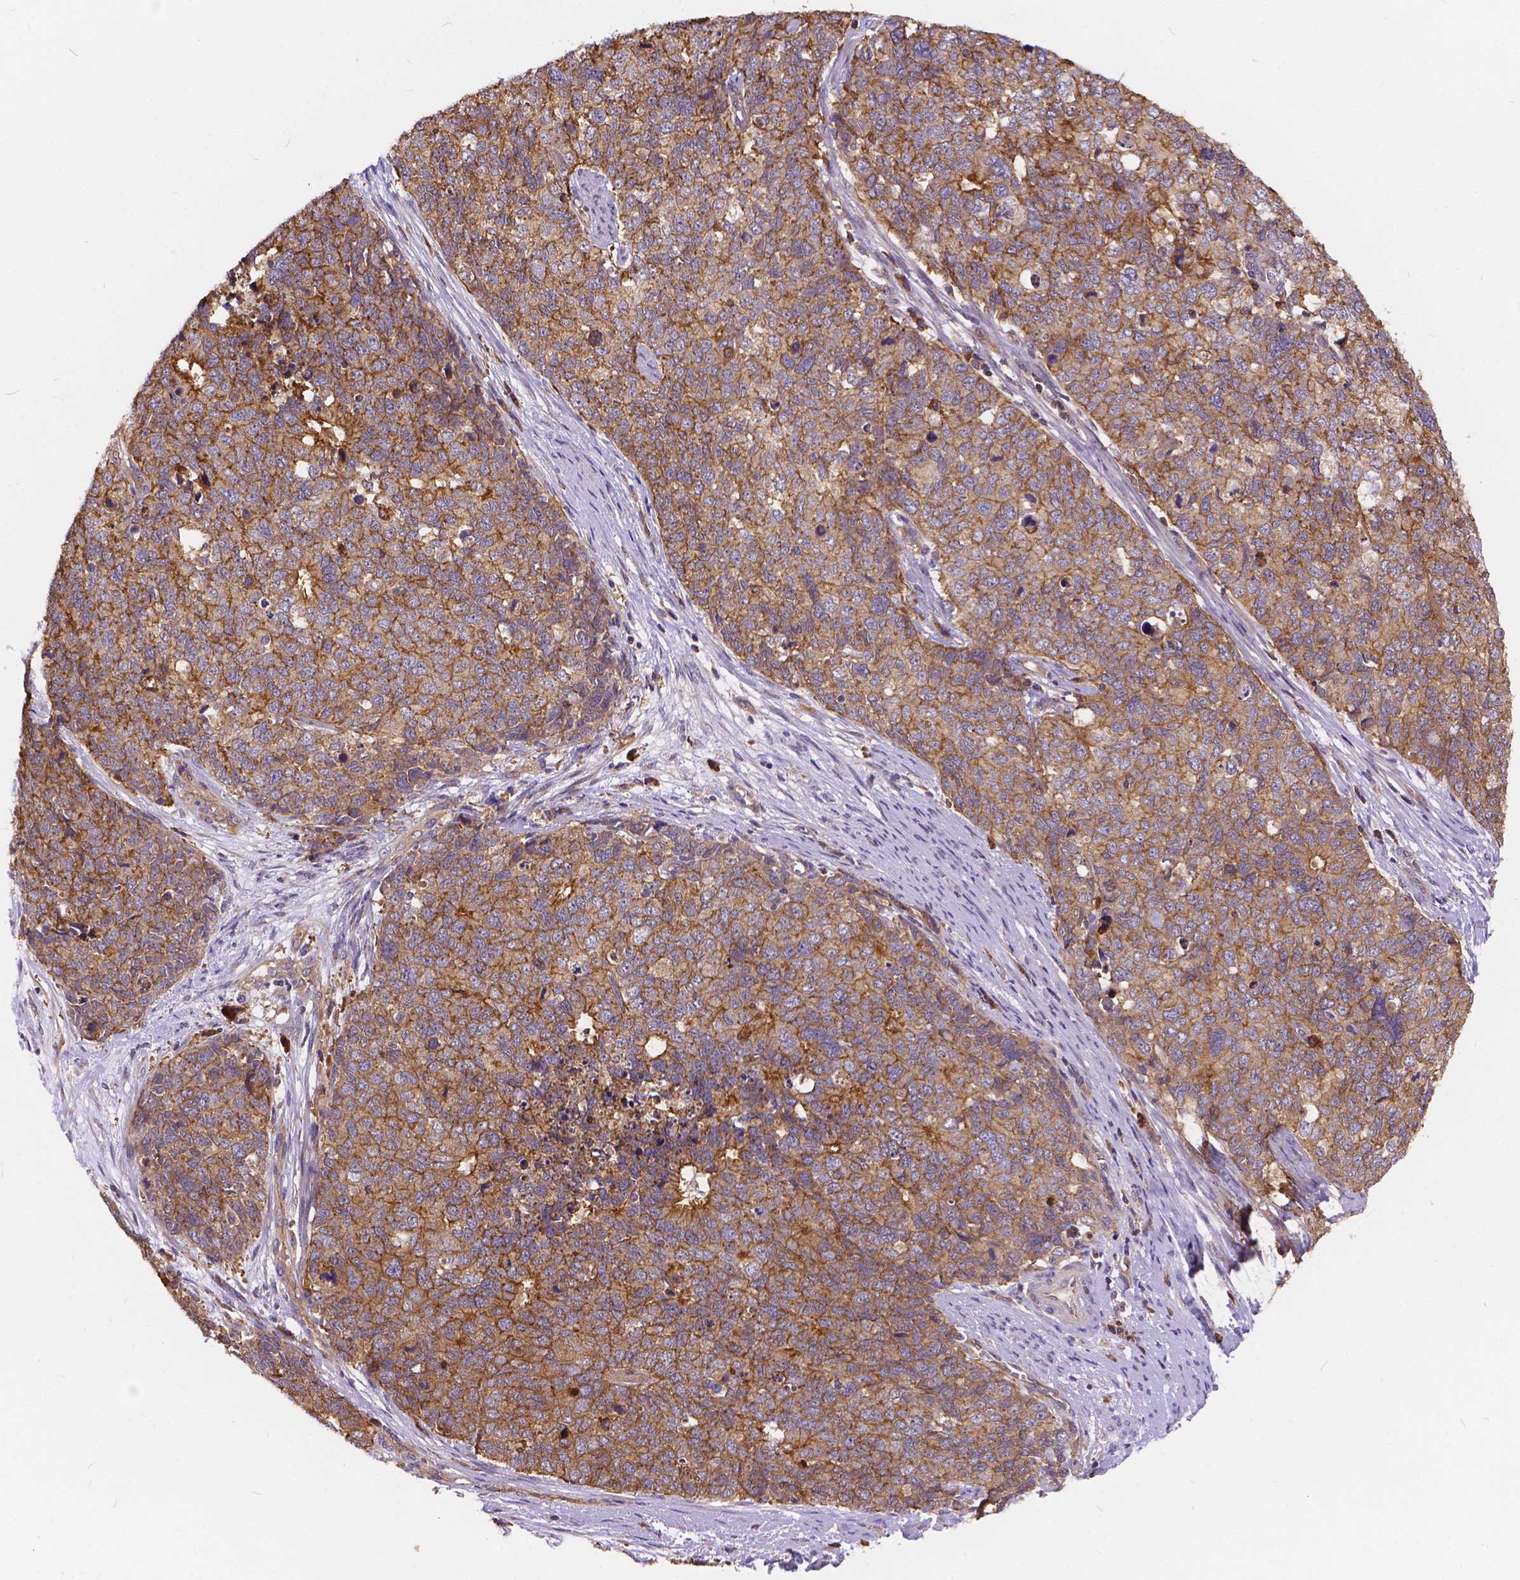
{"staining": {"intensity": "moderate", "quantity": "<25%", "location": "cytoplasmic/membranous"}, "tissue": "cervical cancer", "cell_type": "Tumor cells", "image_type": "cancer", "snomed": [{"axis": "morphology", "description": "Squamous cell carcinoma, NOS"}, {"axis": "topography", "description": "Cervix"}], "caption": "A micrograph of human cervical cancer stained for a protein shows moderate cytoplasmic/membranous brown staining in tumor cells.", "gene": "ARAP1", "patient": {"sex": "female", "age": 63}}